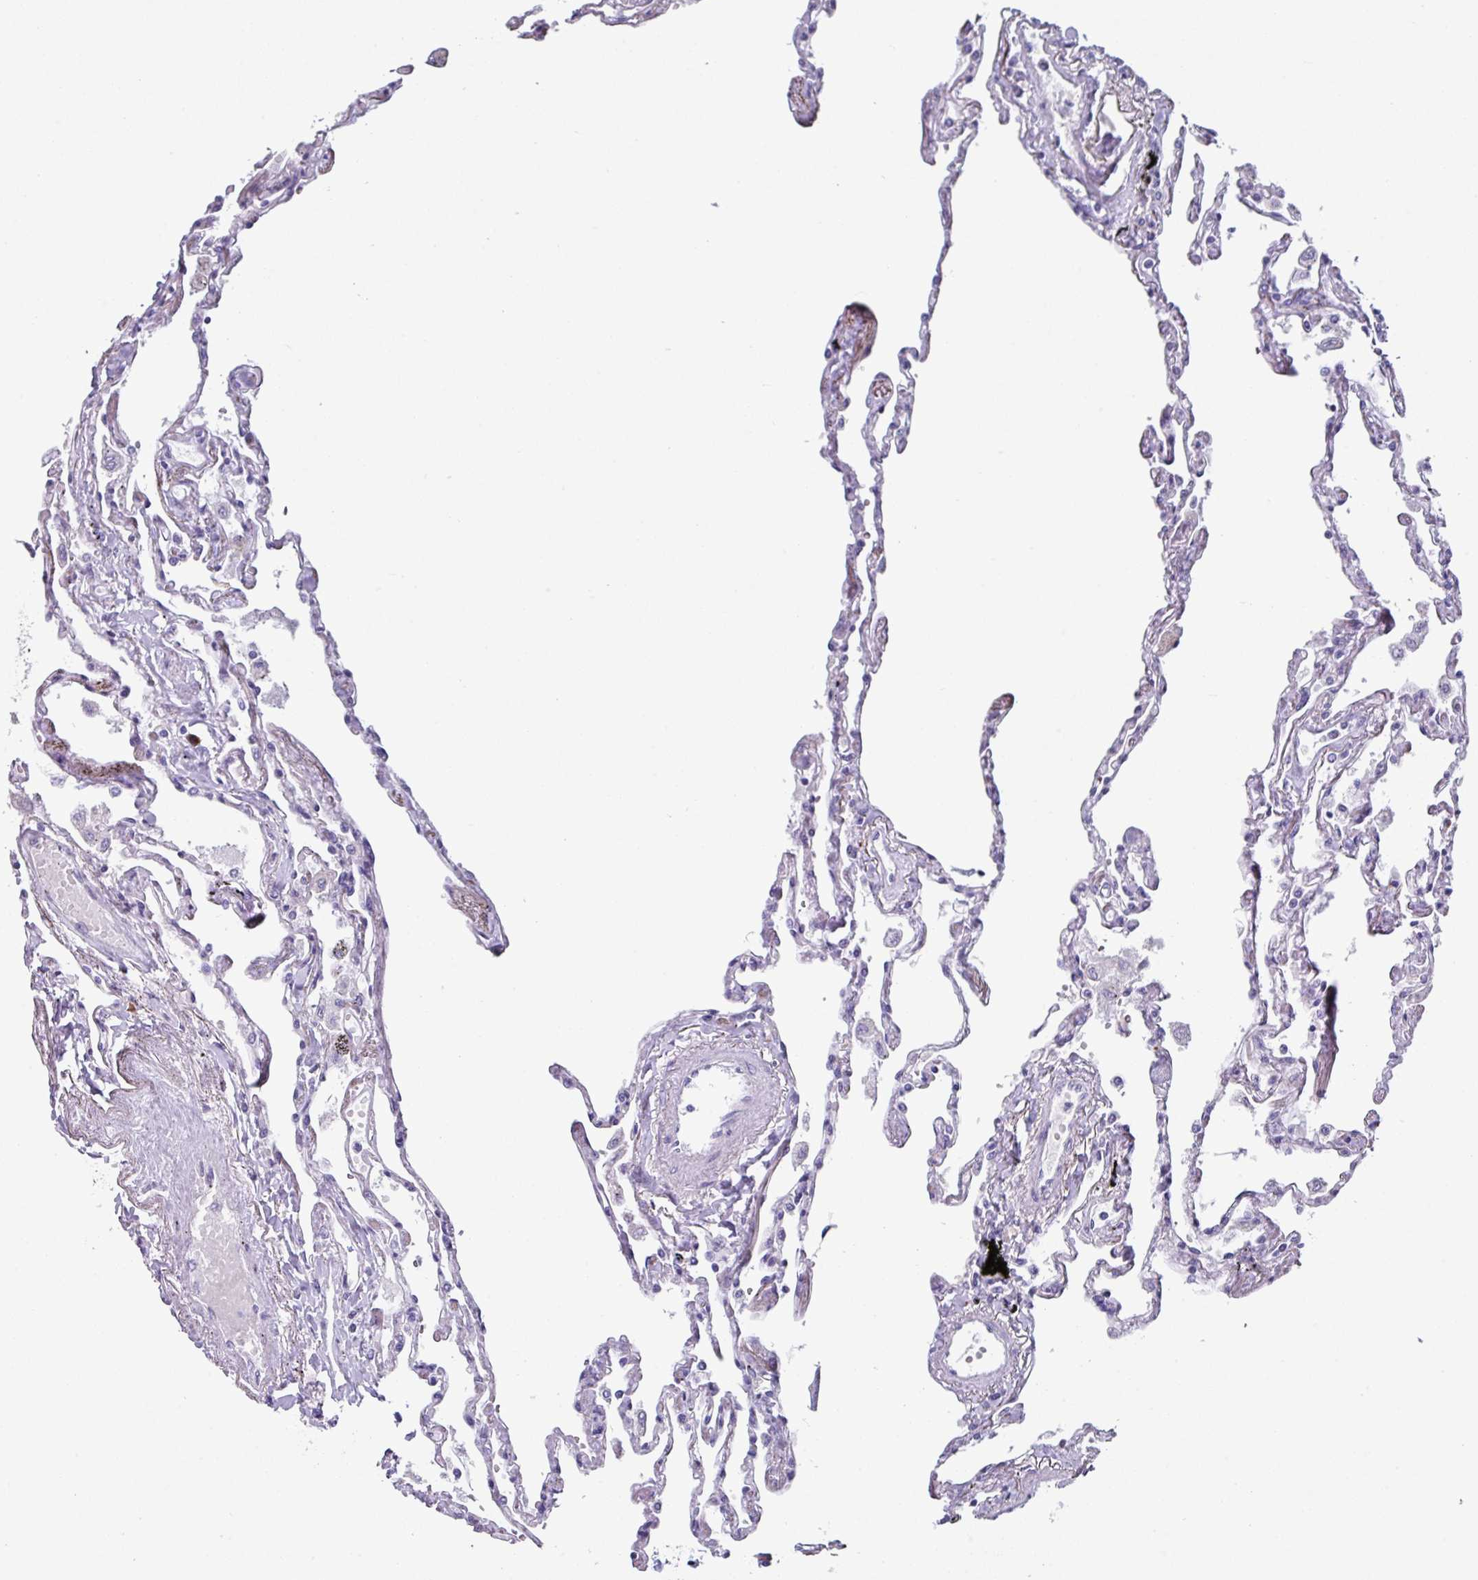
{"staining": {"intensity": "negative", "quantity": "none", "location": "none"}, "tissue": "lung", "cell_type": "Alveolar cells", "image_type": "normal", "snomed": [{"axis": "morphology", "description": "Normal tissue, NOS"}, {"axis": "topography", "description": "Lung"}], "caption": "Immunohistochemical staining of normal lung shows no significant expression in alveolar cells.", "gene": "BMS1", "patient": {"sex": "female", "age": 67}}